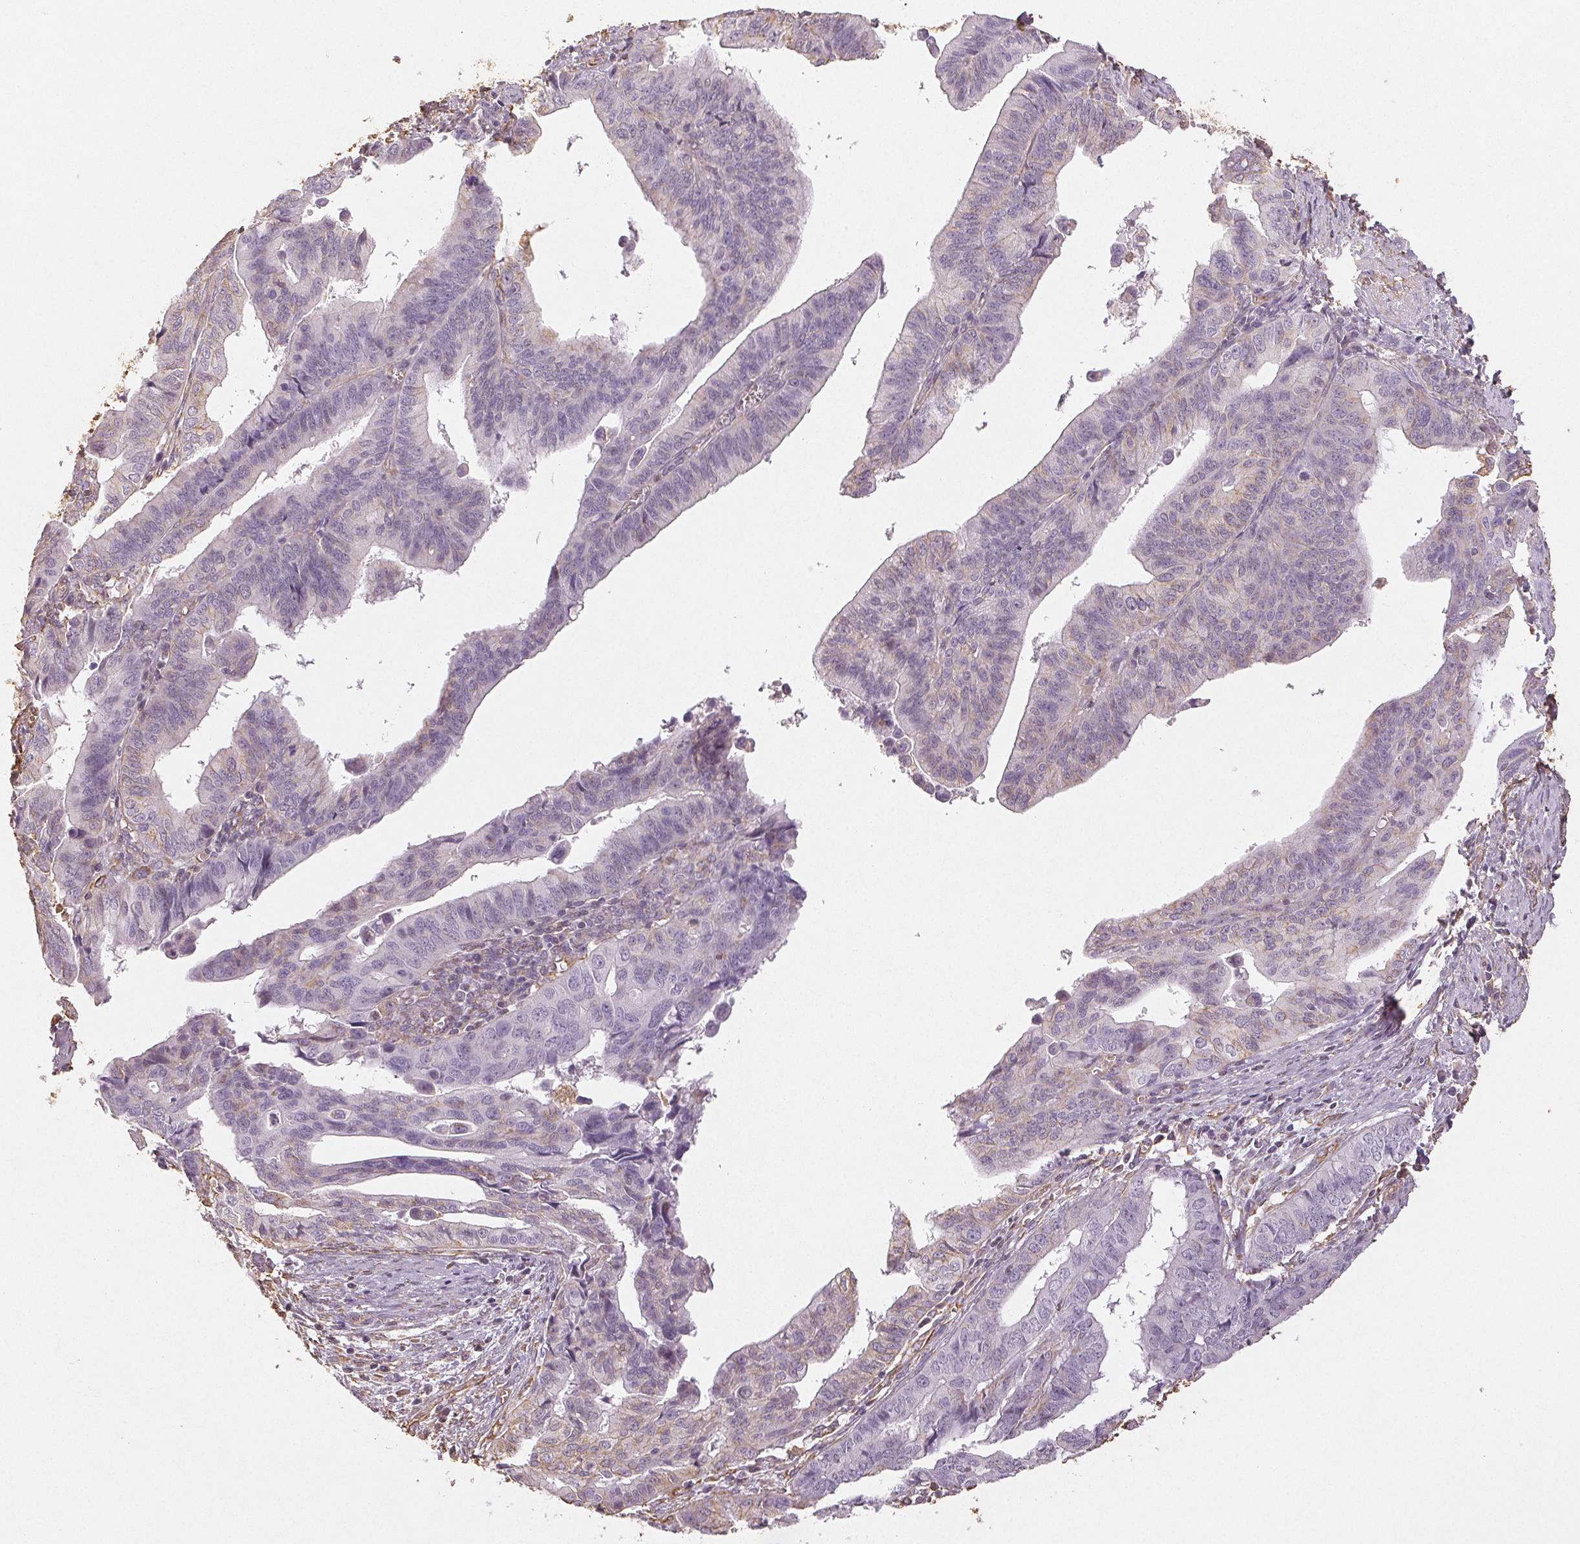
{"staining": {"intensity": "negative", "quantity": "none", "location": "none"}, "tissue": "endometrial cancer", "cell_type": "Tumor cells", "image_type": "cancer", "snomed": [{"axis": "morphology", "description": "Adenocarcinoma, NOS"}, {"axis": "topography", "description": "Endometrium"}], "caption": "Histopathology image shows no significant protein positivity in tumor cells of endometrial cancer.", "gene": "COL7A1", "patient": {"sex": "female", "age": 65}}